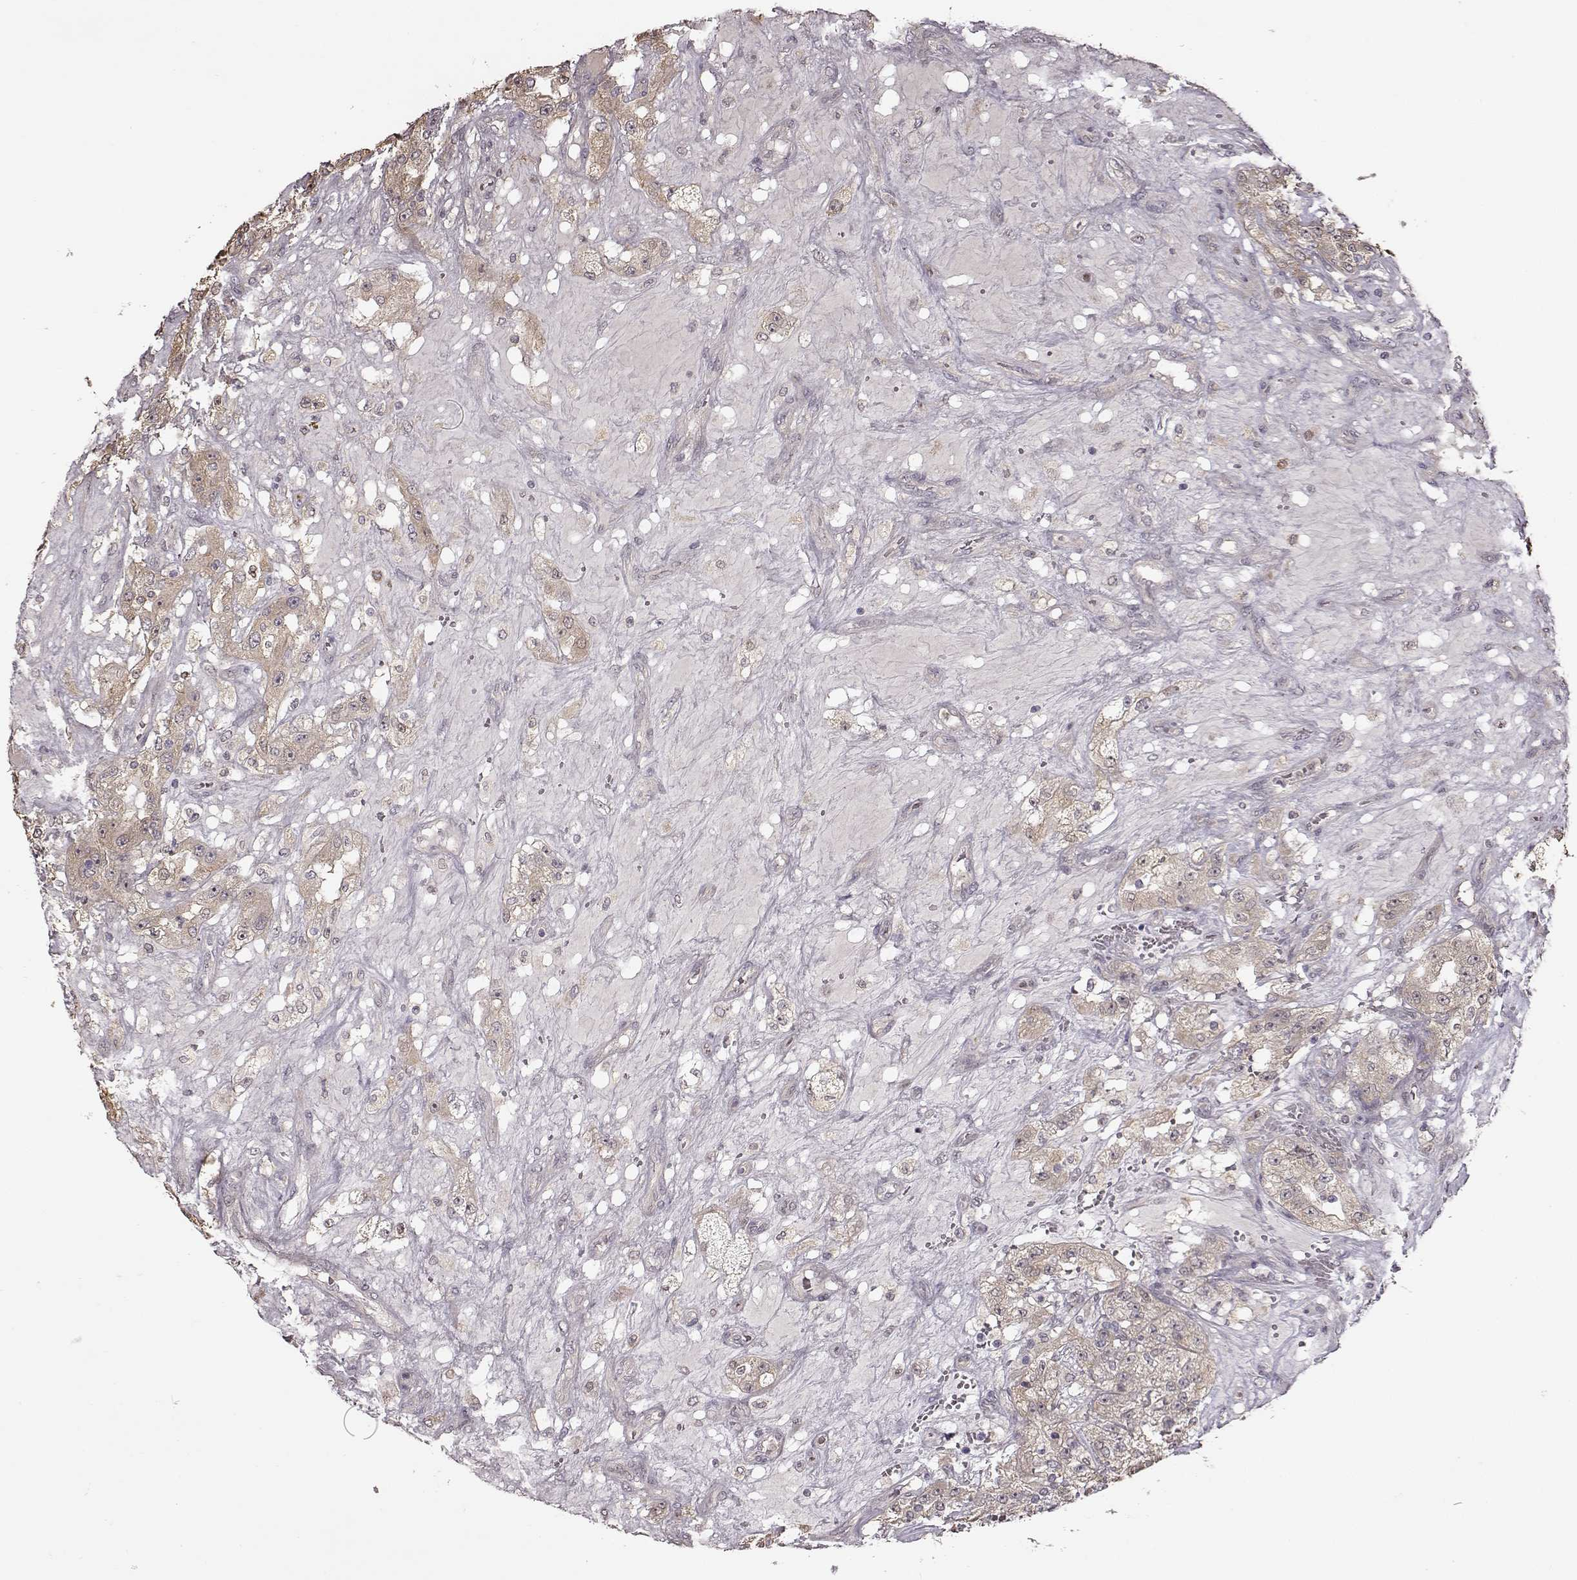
{"staining": {"intensity": "weak", "quantity": ">75%", "location": "cytoplasmic/membranous"}, "tissue": "renal cancer", "cell_type": "Tumor cells", "image_type": "cancer", "snomed": [{"axis": "morphology", "description": "Adenocarcinoma, NOS"}, {"axis": "topography", "description": "Kidney"}], "caption": "Renal adenocarcinoma stained with DAB (3,3'-diaminobenzidine) immunohistochemistry displays low levels of weak cytoplasmic/membranous staining in approximately >75% of tumor cells.", "gene": "CRB1", "patient": {"sex": "female", "age": 63}}